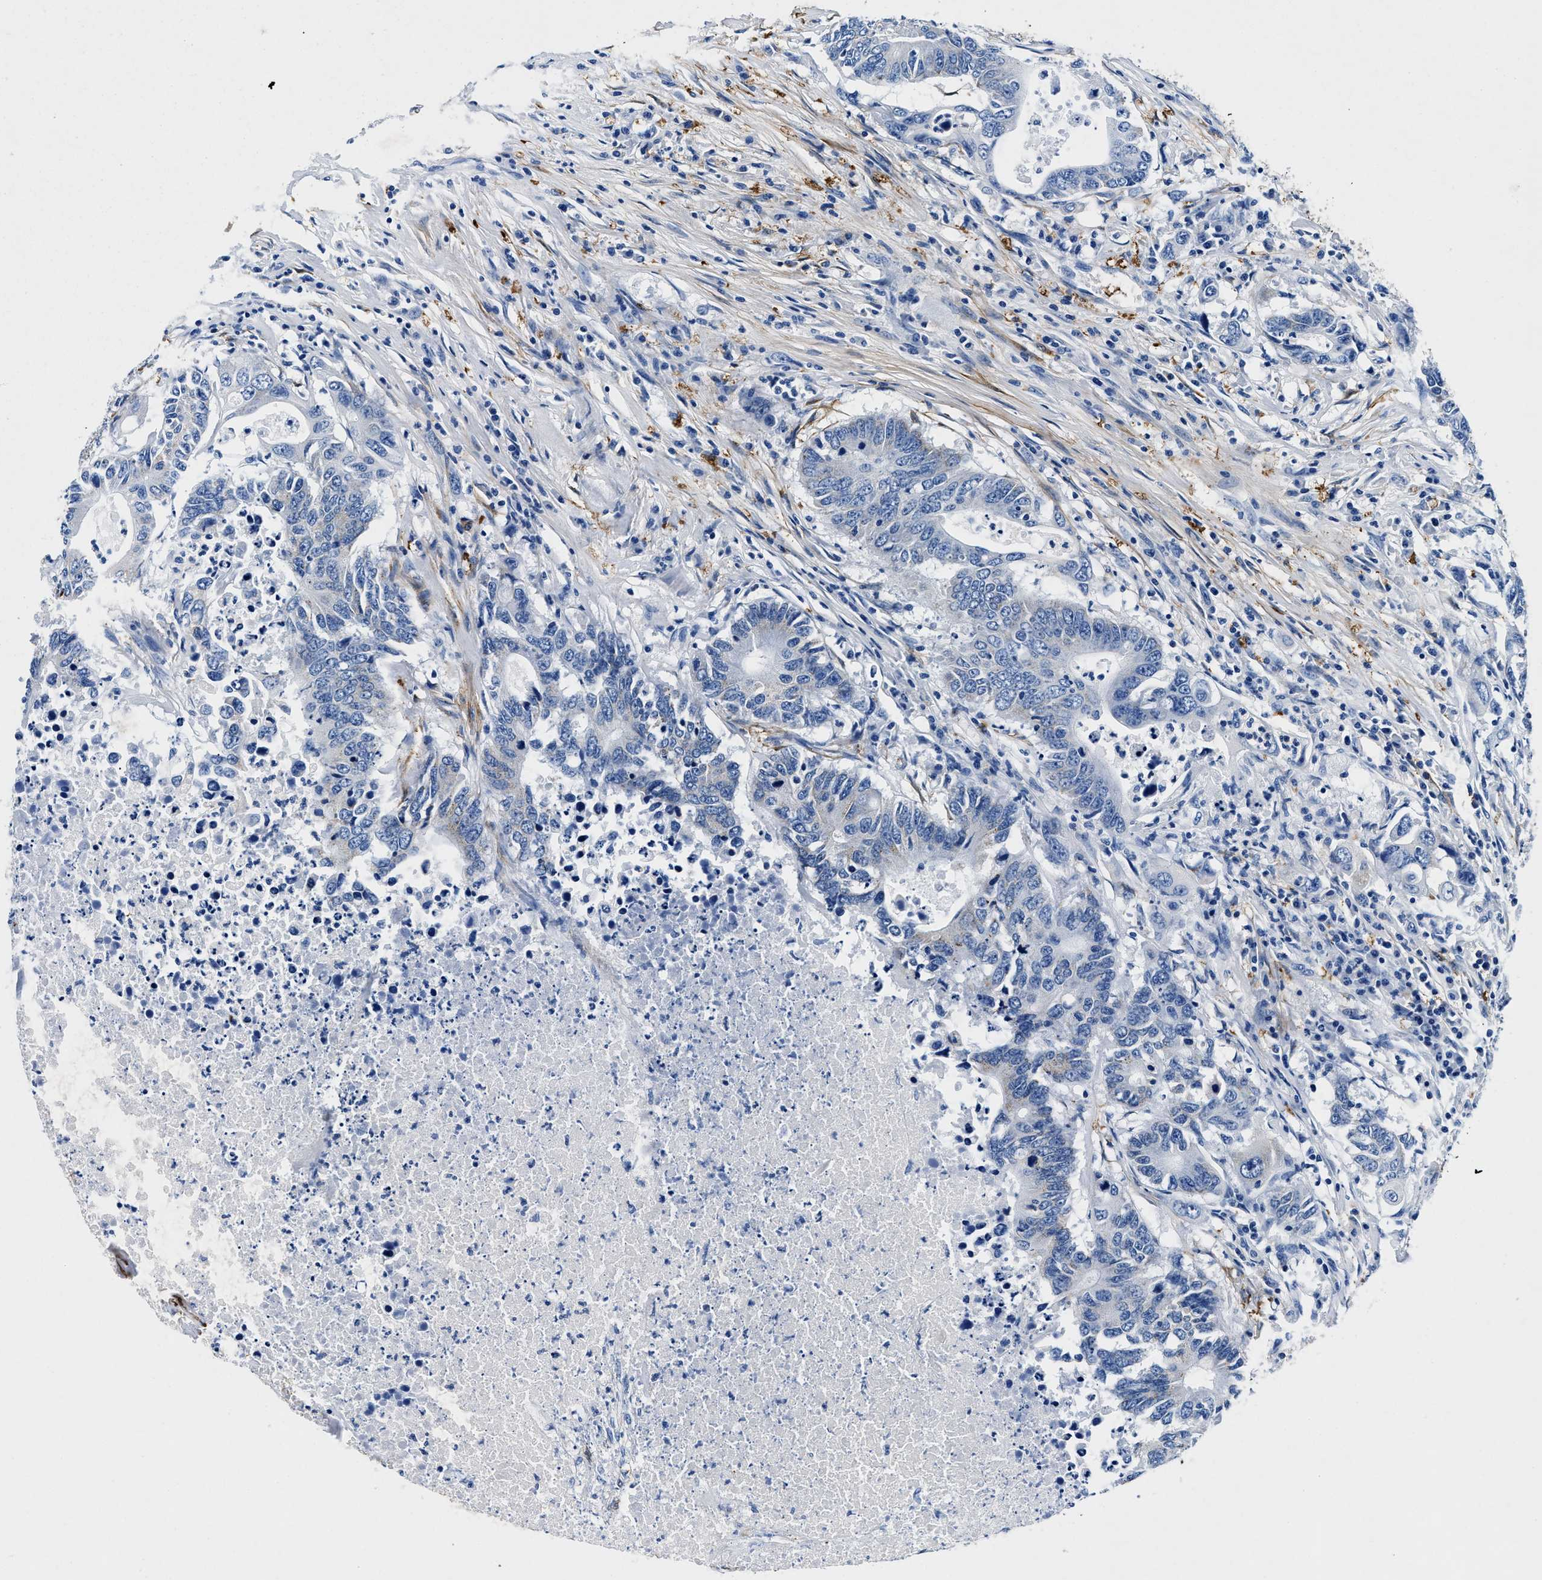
{"staining": {"intensity": "negative", "quantity": "none", "location": "none"}, "tissue": "colorectal cancer", "cell_type": "Tumor cells", "image_type": "cancer", "snomed": [{"axis": "morphology", "description": "Adenocarcinoma, NOS"}, {"axis": "topography", "description": "Colon"}], "caption": "Colorectal adenocarcinoma was stained to show a protein in brown. There is no significant expression in tumor cells.", "gene": "TEX261", "patient": {"sex": "male", "age": 71}}